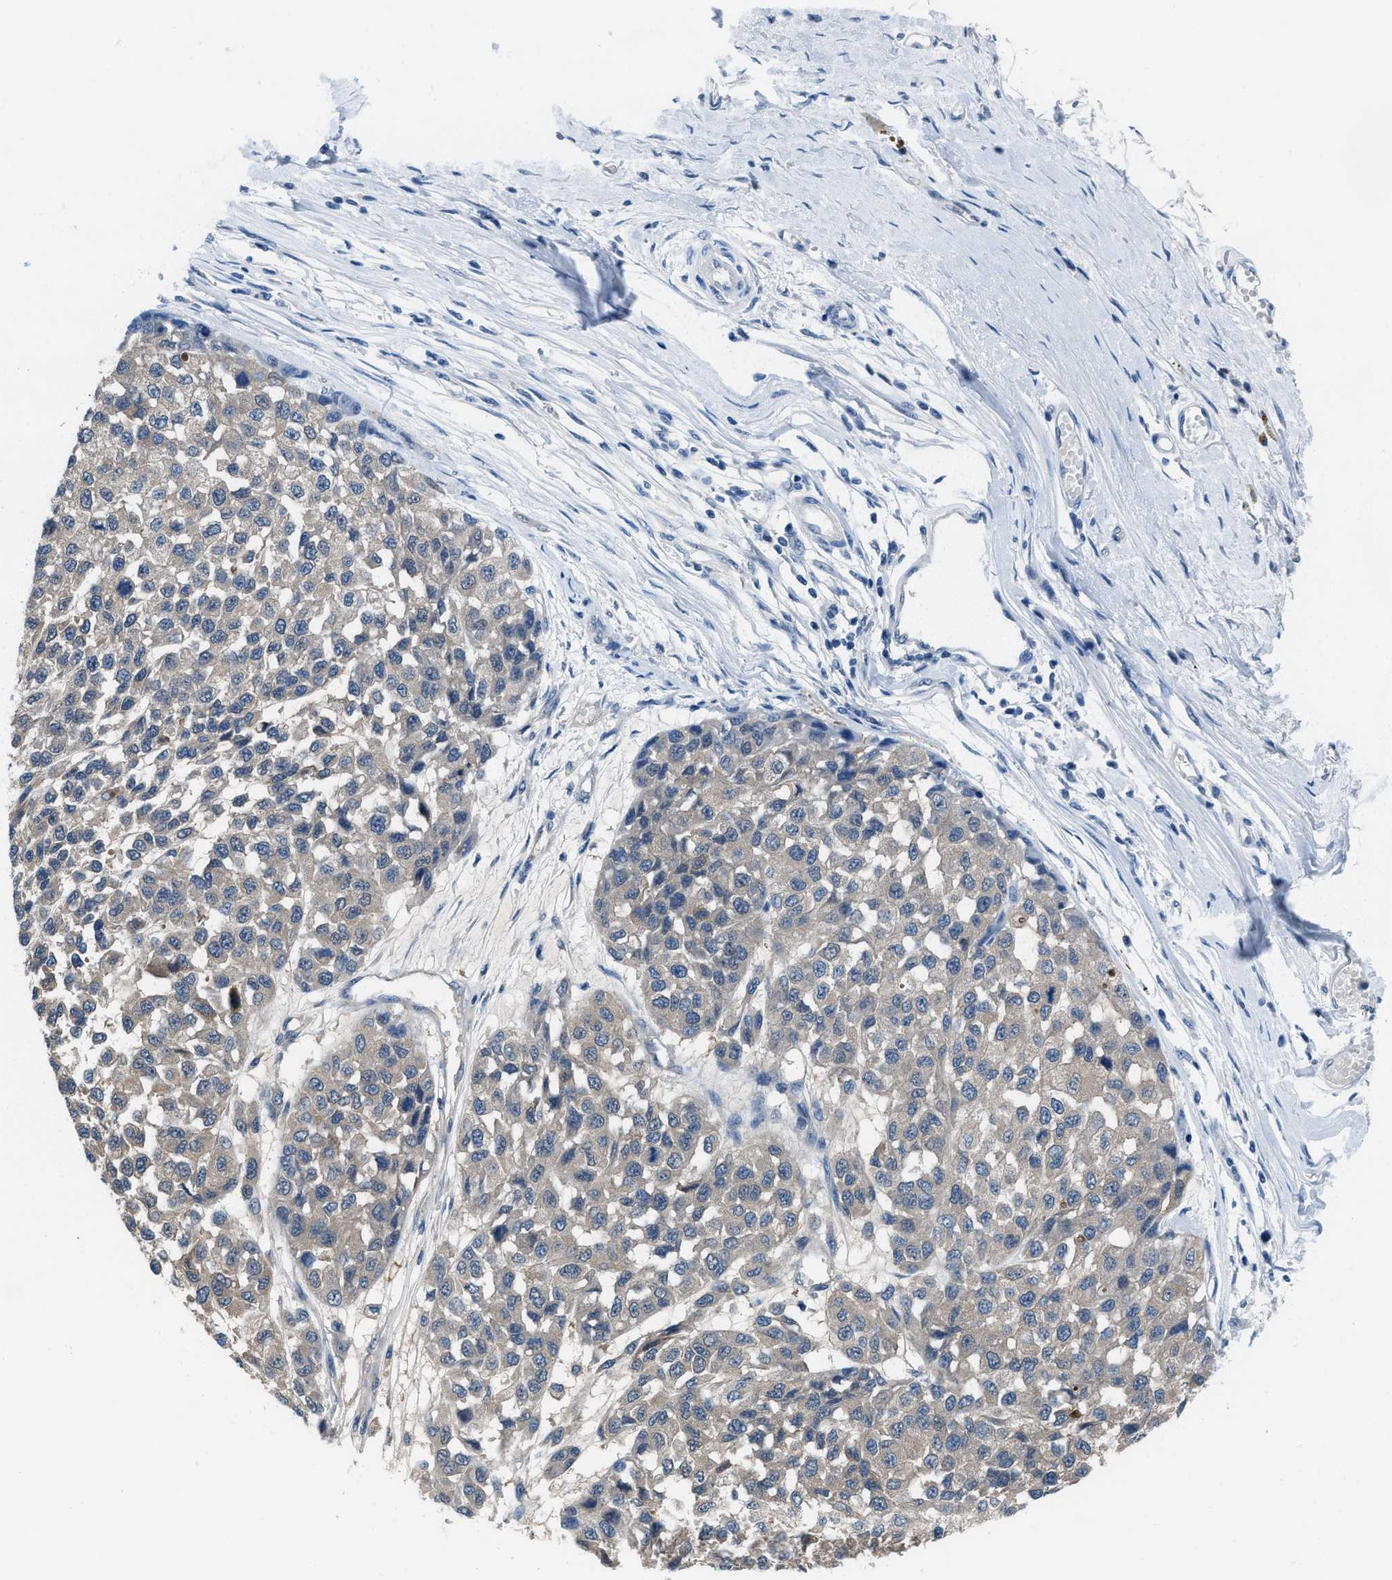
{"staining": {"intensity": "negative", "quantity": "none", "location": "none"}, "tissue": "melanoma", "cell_type": "Tumor cells", "image_type": "cancer", "snomed": [{"axis": "morphology", "description": "Malignant melanoma, NOS"}, {"axis": "topography", "description": "Skin"}], "caption": "Tumor cells are negative for brown protein staining in malignant melanoma.", "gene": "NUDT5", "patient": {"sex": "male", "age": 62}}